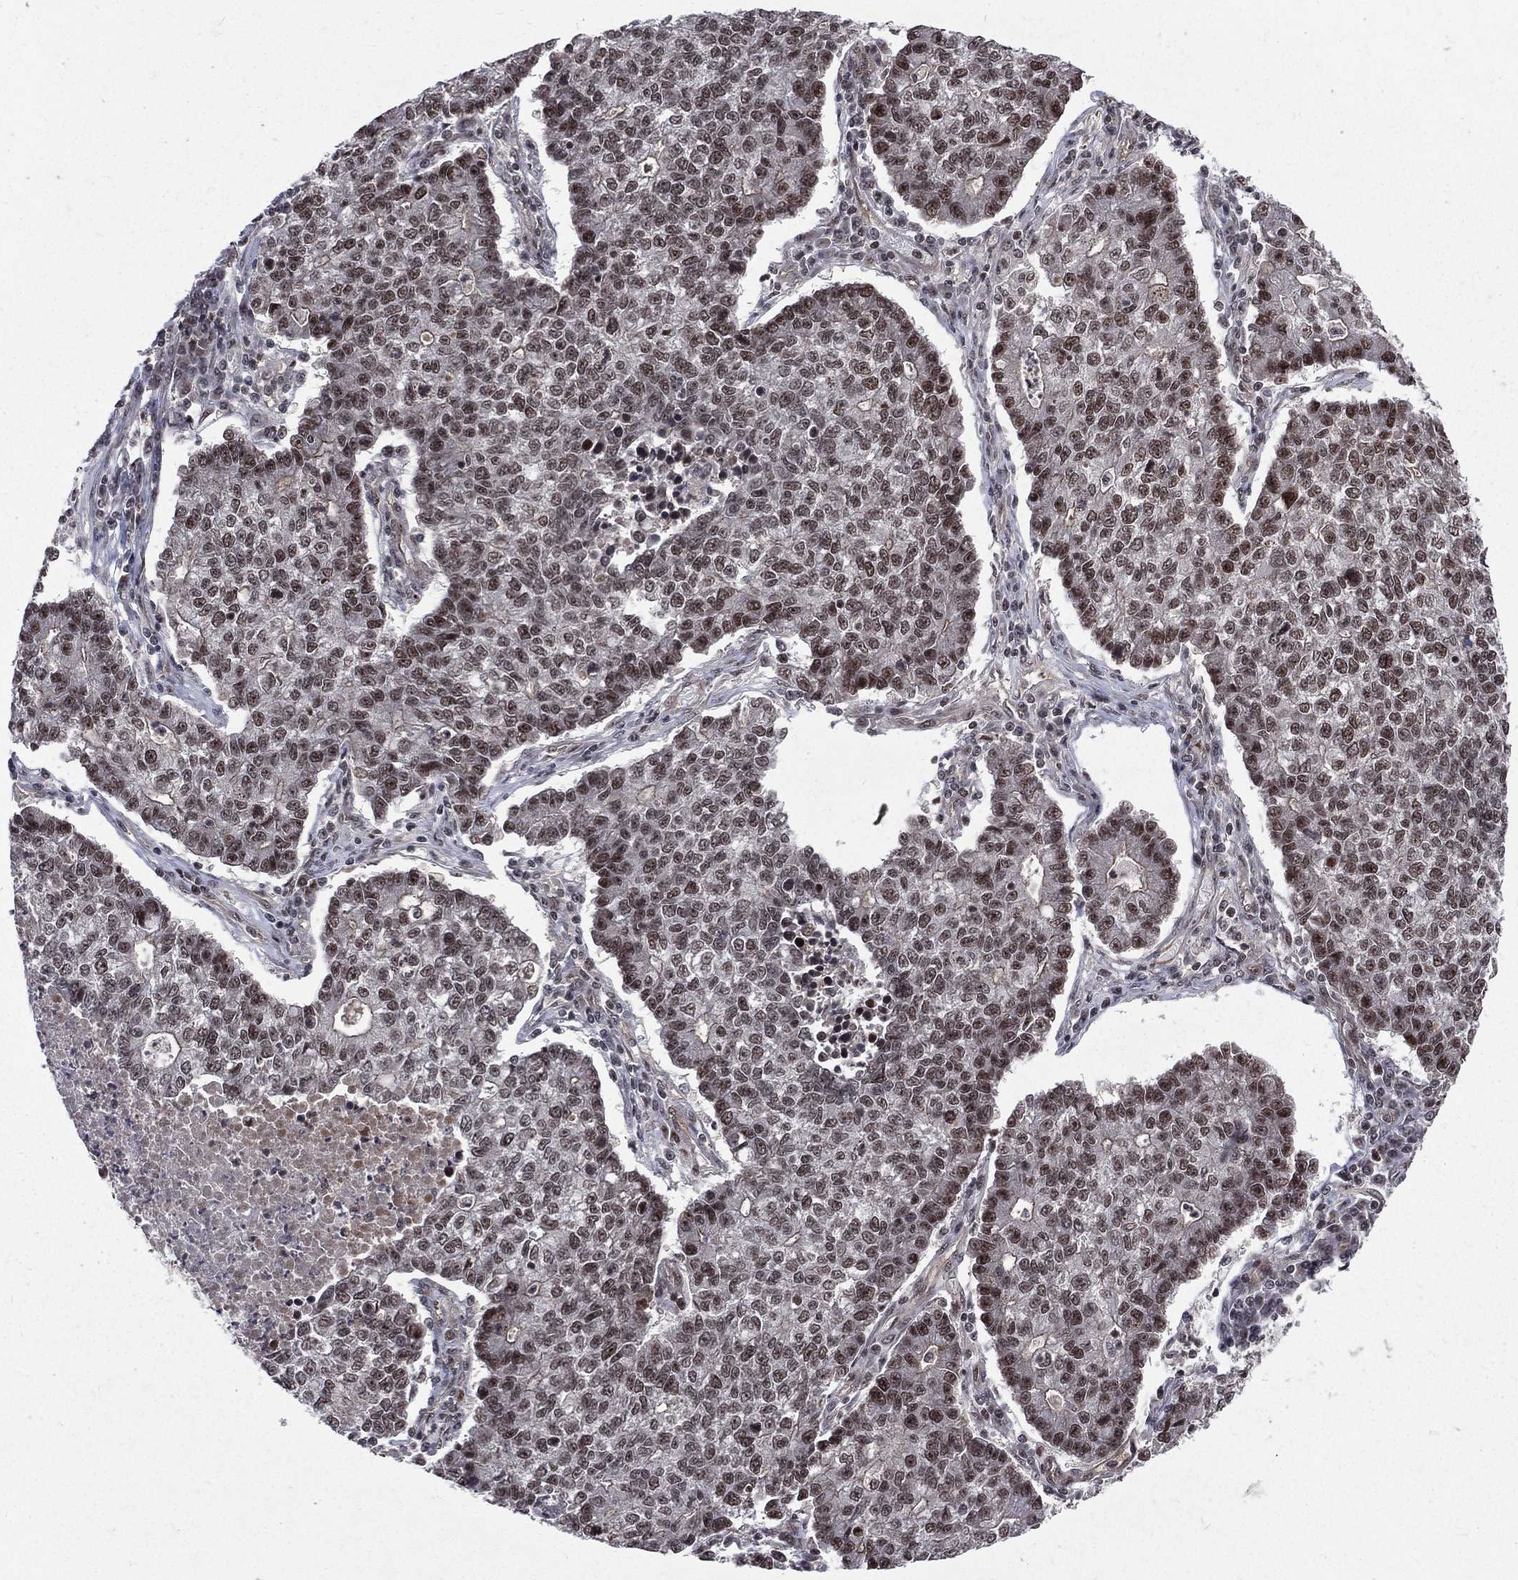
{"staining": {"intensity": "moderate", "quantity": "25%-75%", "location": "nuclear"}, "tissue": "lung cancer", "cell_type": "Tumor cells", "image_type": "cancer", "snomed": [{"axis": "morphology", "description": "Adenocarcinoma, NOS"}, {"axis": "topography", "description": "Lung"}], "caption": "Moderate nuclear protein staining is present in about 25%-75% of tumor cells in adenocarcinoma (lung).", "gene": "SMC3", "patient": {"sex": "male", "age": 57}}